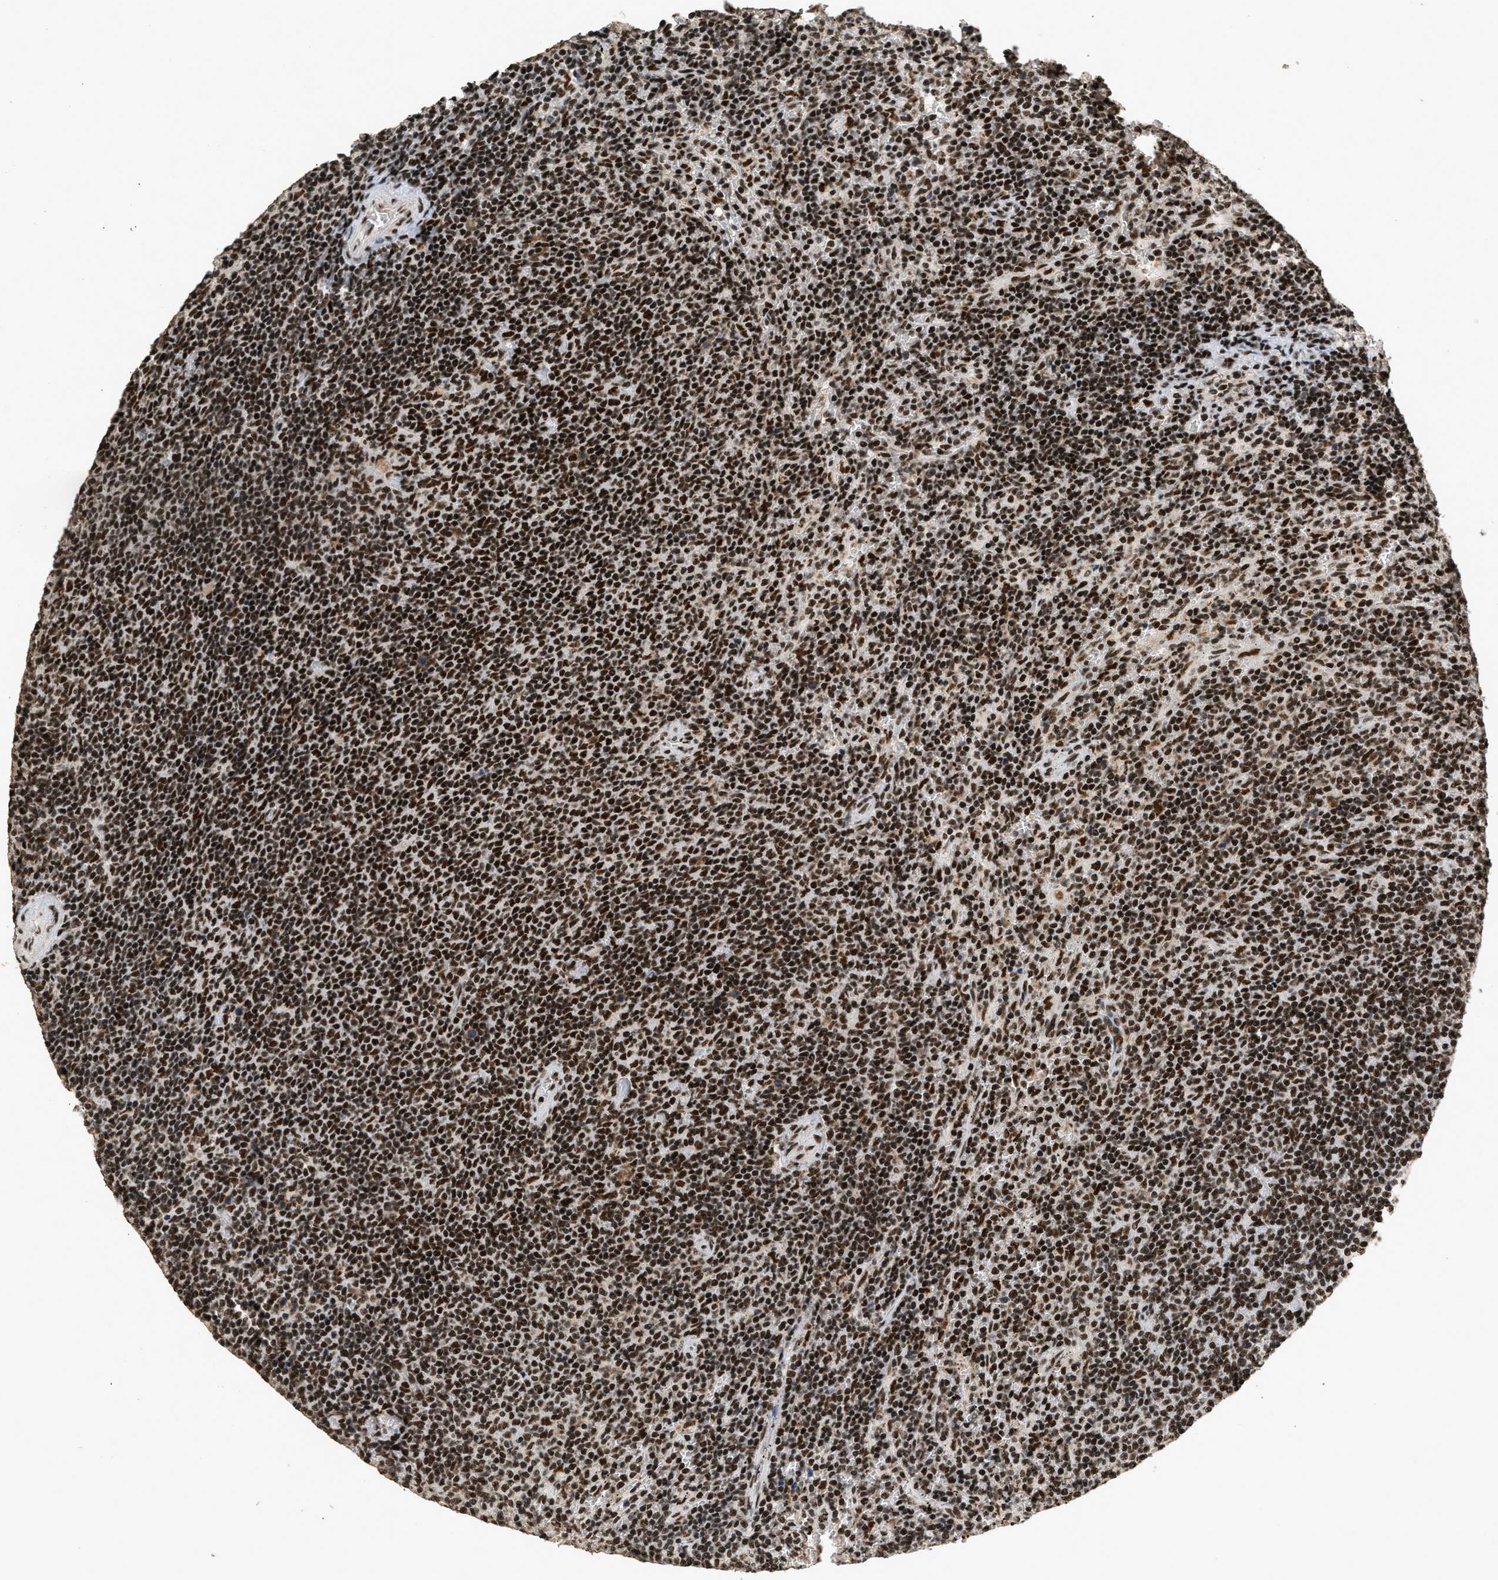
{"staining": {"intensity": "strong", "quantity": ">75%", "location": "nuclear"}, "tissue": "lymphoma", "cell_type": "Tumor cells", "image_type": "cancer", "snomed": [{"axis": "morphology", "description": "Malignant lymphoma, non-Hodgkin's type, Low grade"}, {"axis": "topography", "description": "Spleen"}], "caption": "There is high levels of strong nuclear expression in tumor cells of low-grade malignant lymphoma, non-Hodgkin's type, as demonstrated by immunohistochemical staining (brown color).", "gene": "SMARCB1", "patient": {"sex": "female", "age": 50}}